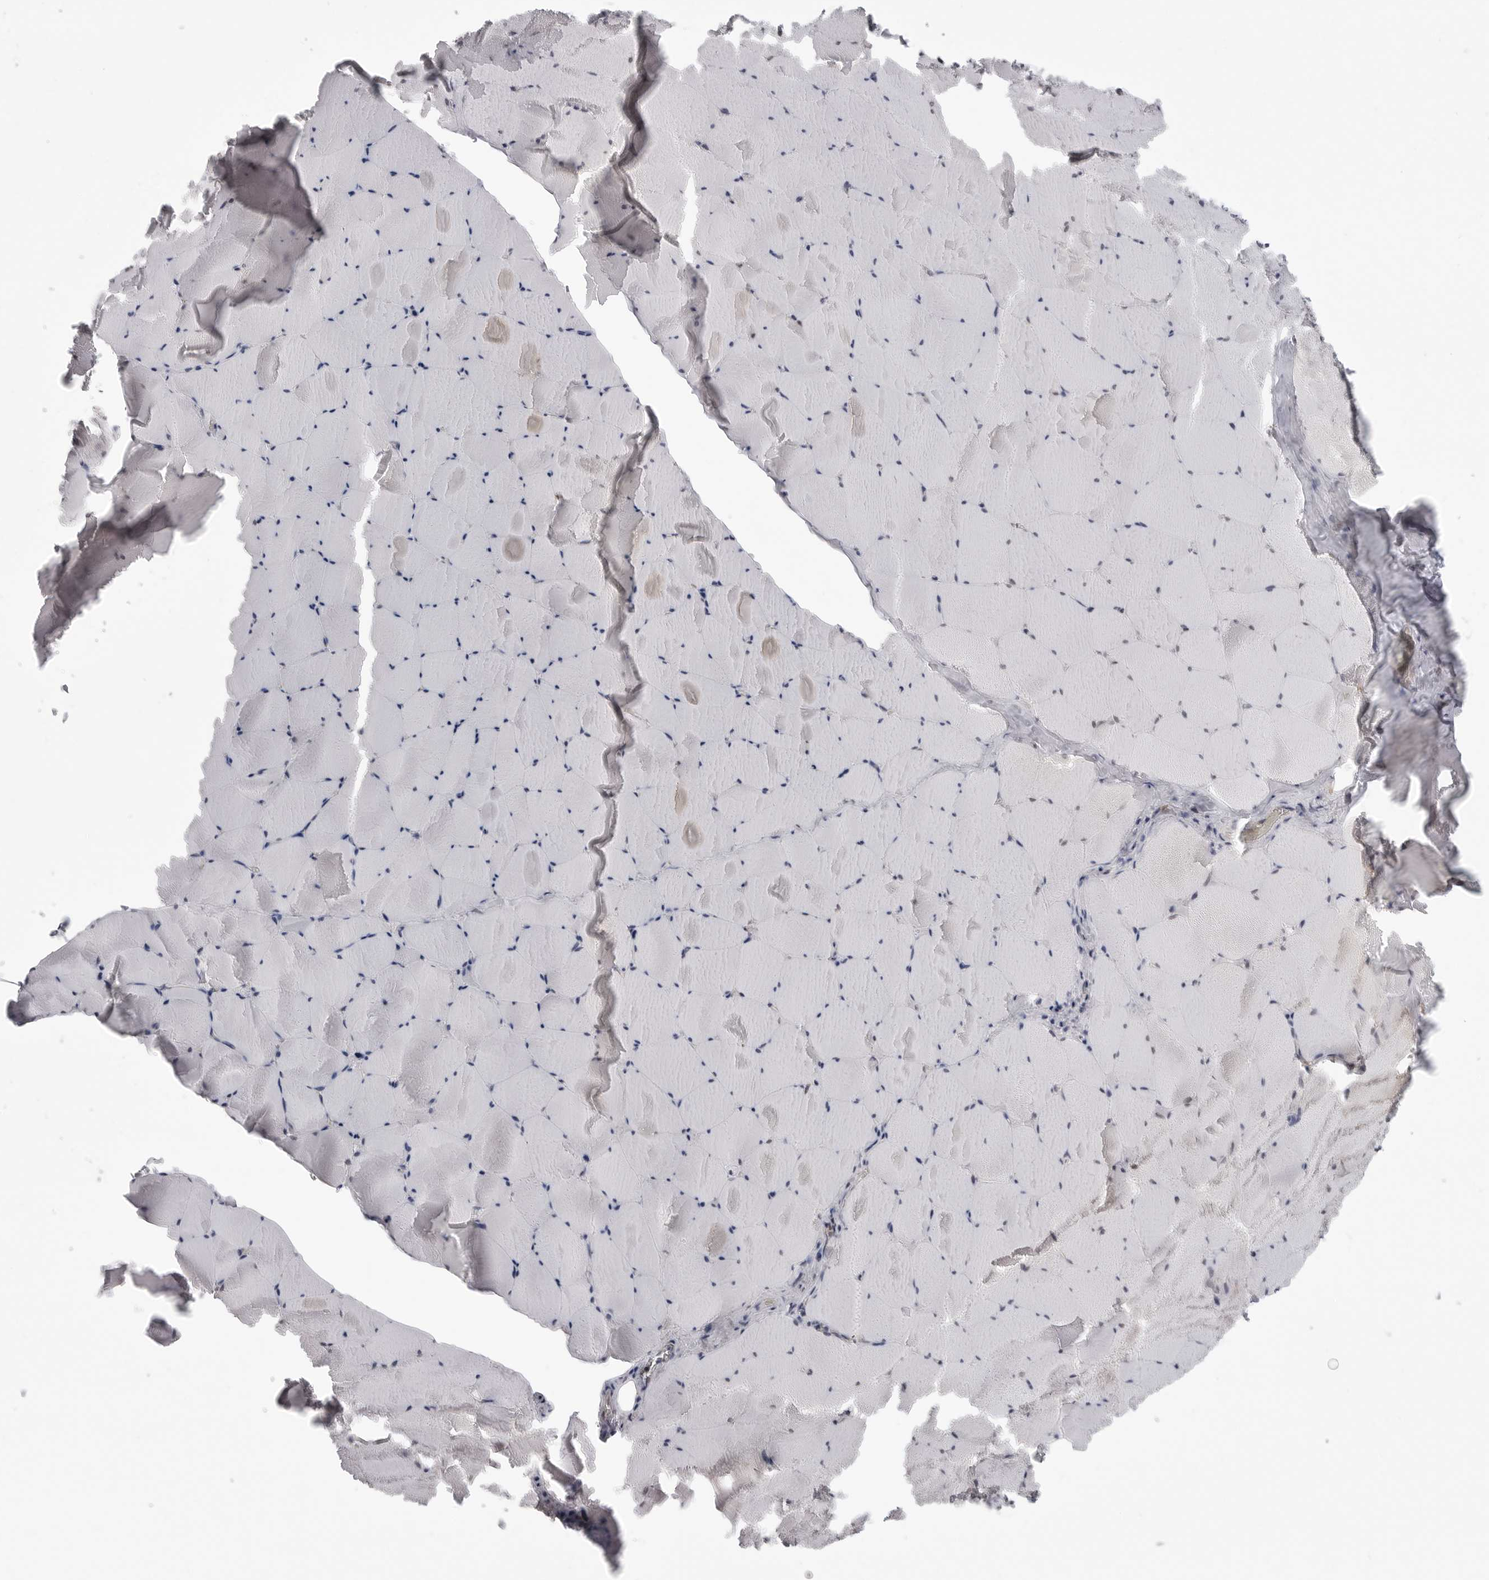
{"staining": {"intensity": "negative", "quantity": "none", "location": "none"}, "tissue": "skeletal muscle", "cell_type": "Myocytes", "image_type": "normal", "snomed": [{"axis": "morphology", "description": "Normal tissue, NOS"}, {"axis": "topography", "description": "Skeletal muscle"}], "caption": "This is an immunohistochemistry micrograph of normal human skeletal muscle. There is no staining in myocytes.", "gene": "PNPO", "patient": {"sex": "male", "age": 62}}